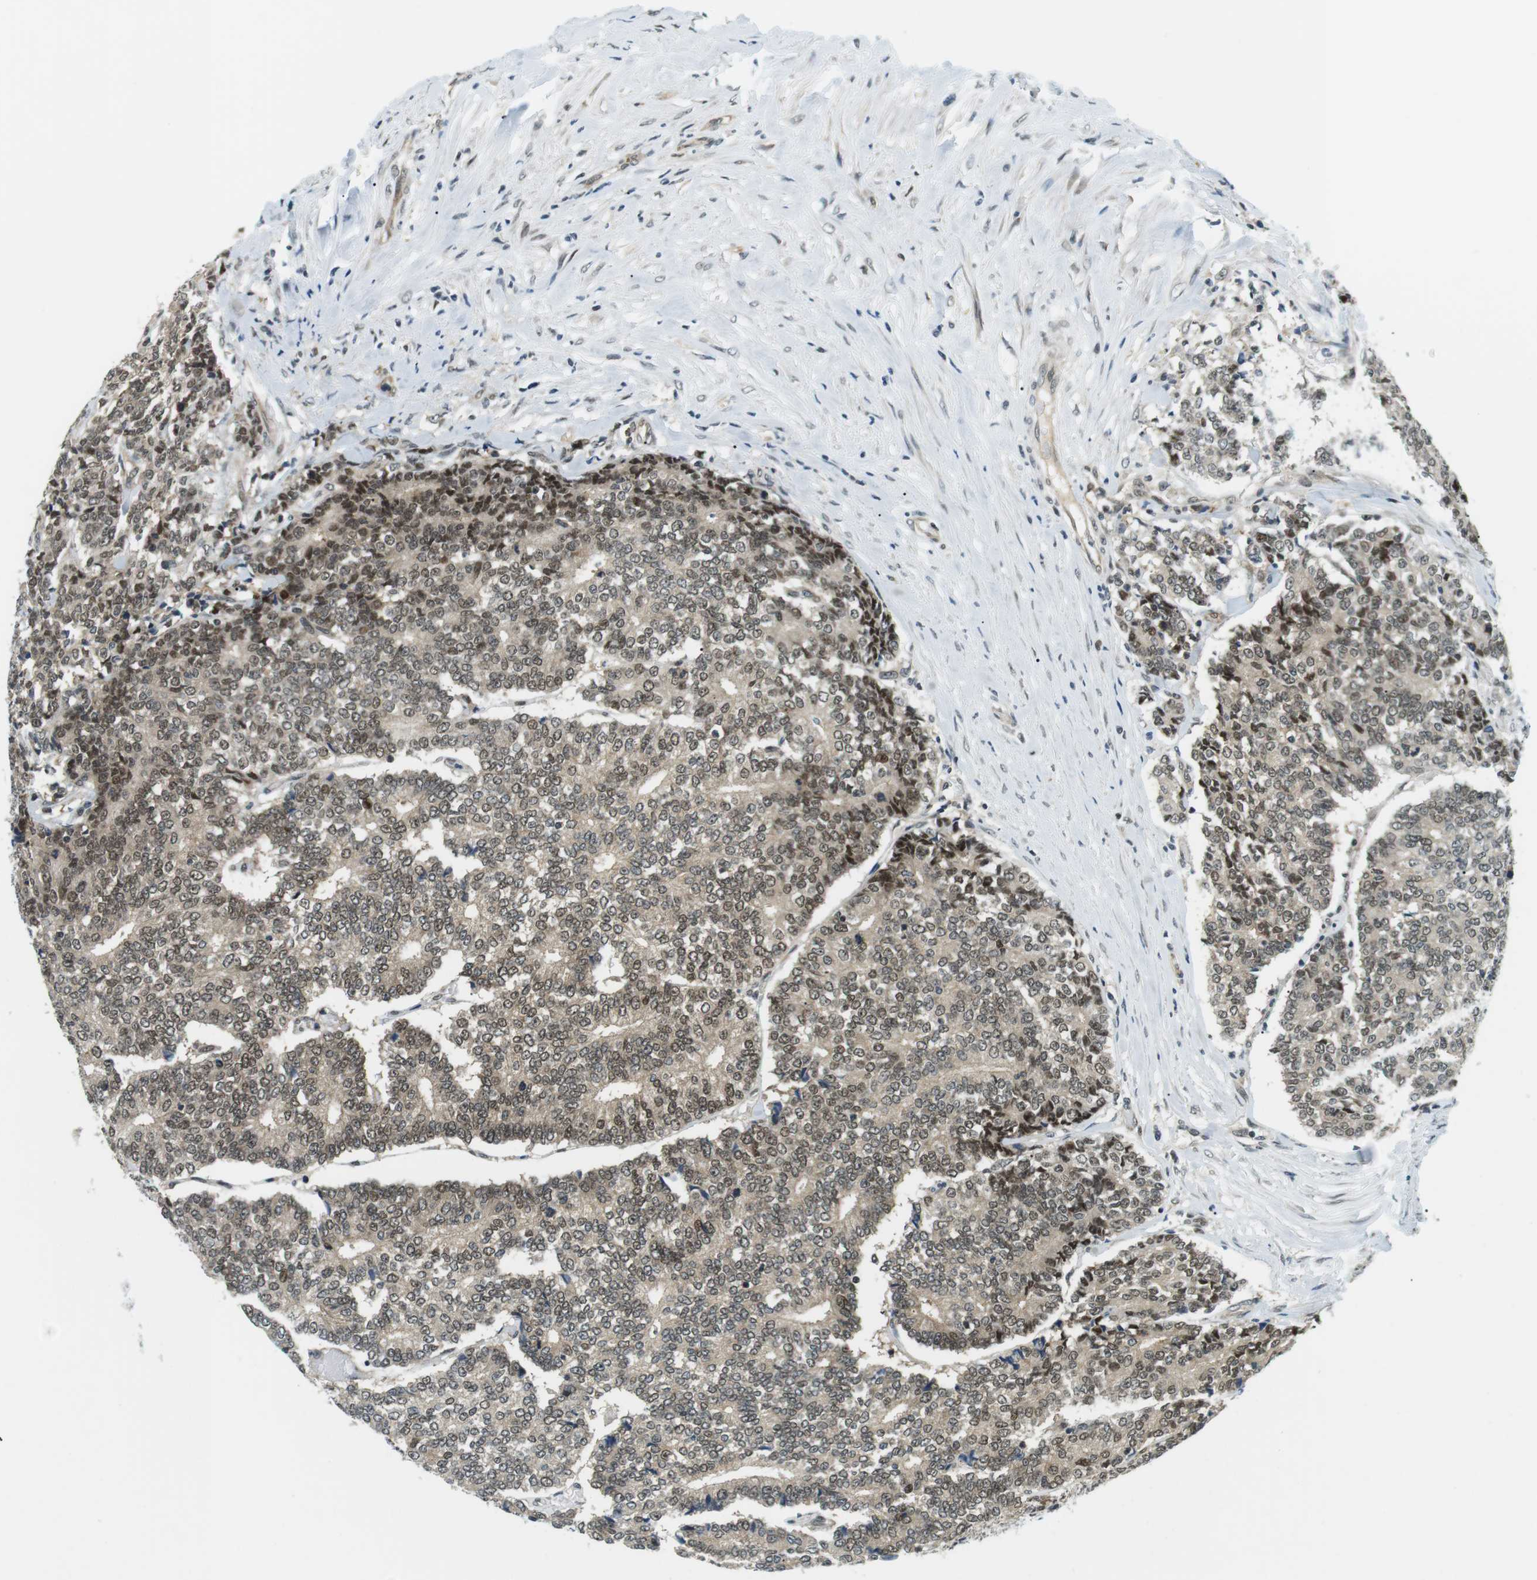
{"staining": {"intensity": "moderate", "quantity": ">75%", "location": "cytoplasmic/membranous,nuclear"}, "tissue": "prostate cancer", "cell_type": "Tumor cells", "image_type": "cancer", "snomed": [{"axis": "morphology", "description": "Normal tissue, NOS"}, {"axis": "morphology", "description": "Adenocarcinoma, High grade"}, {"axis": "topography", "description": "Prostate"}, {"axis": "topography", "description": "Seminal veicle"}], "caption": "Prostate cancer (high-grade adenocarcinoma) tissue shows moderate cytoplasmic/membranous and nuclear staining in approximately >75% of tumor cells (Brightfield microscopy of DAB IHC at high magnification).", "gene": "CSNK2B", "patient": {"sex": "male", "age": 55}}